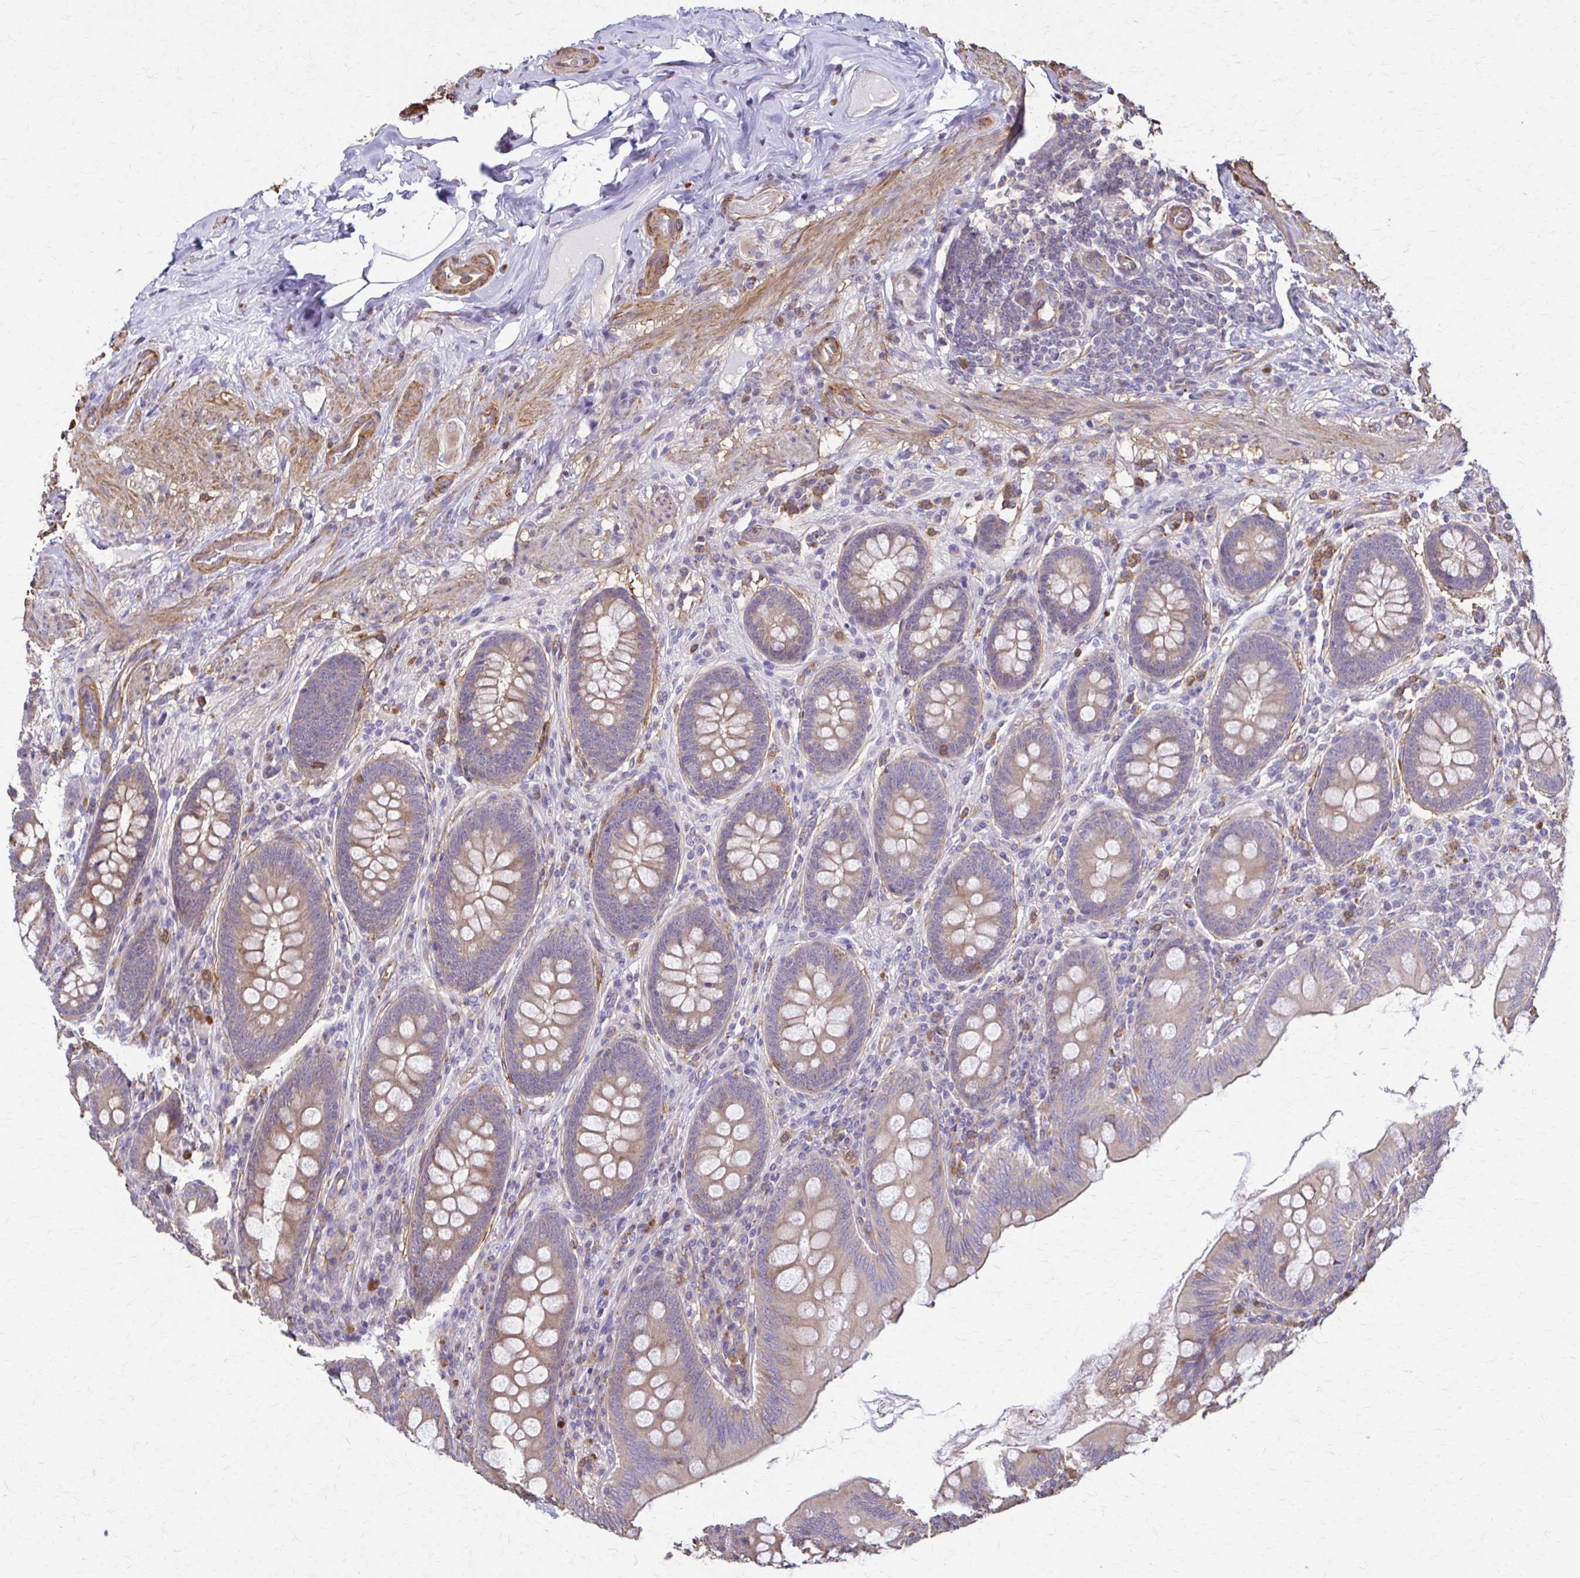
{"staining": {"intensity": "weak", "quantity": ">75%", "location": "cytoplasmic/membranous"}, "tissue": "appendix", "cell_type": "Glandular cells", "image_type": "normal", "snomed": [{"axis": "morphology", "description": "Normal tissue, NOS"}, {"axis": "topography", "description": "Appendix"}], "caption": "IHC image of normal appendix: appendix stained using IHC shows low levels of weak protein expression localized specifically in the cytoplasmic/membranous of glandular cells, appearing as a cytoplasmic/membranous brown color.", "gene": "DSP", "patient": {"sex": "male", "age": 71}}